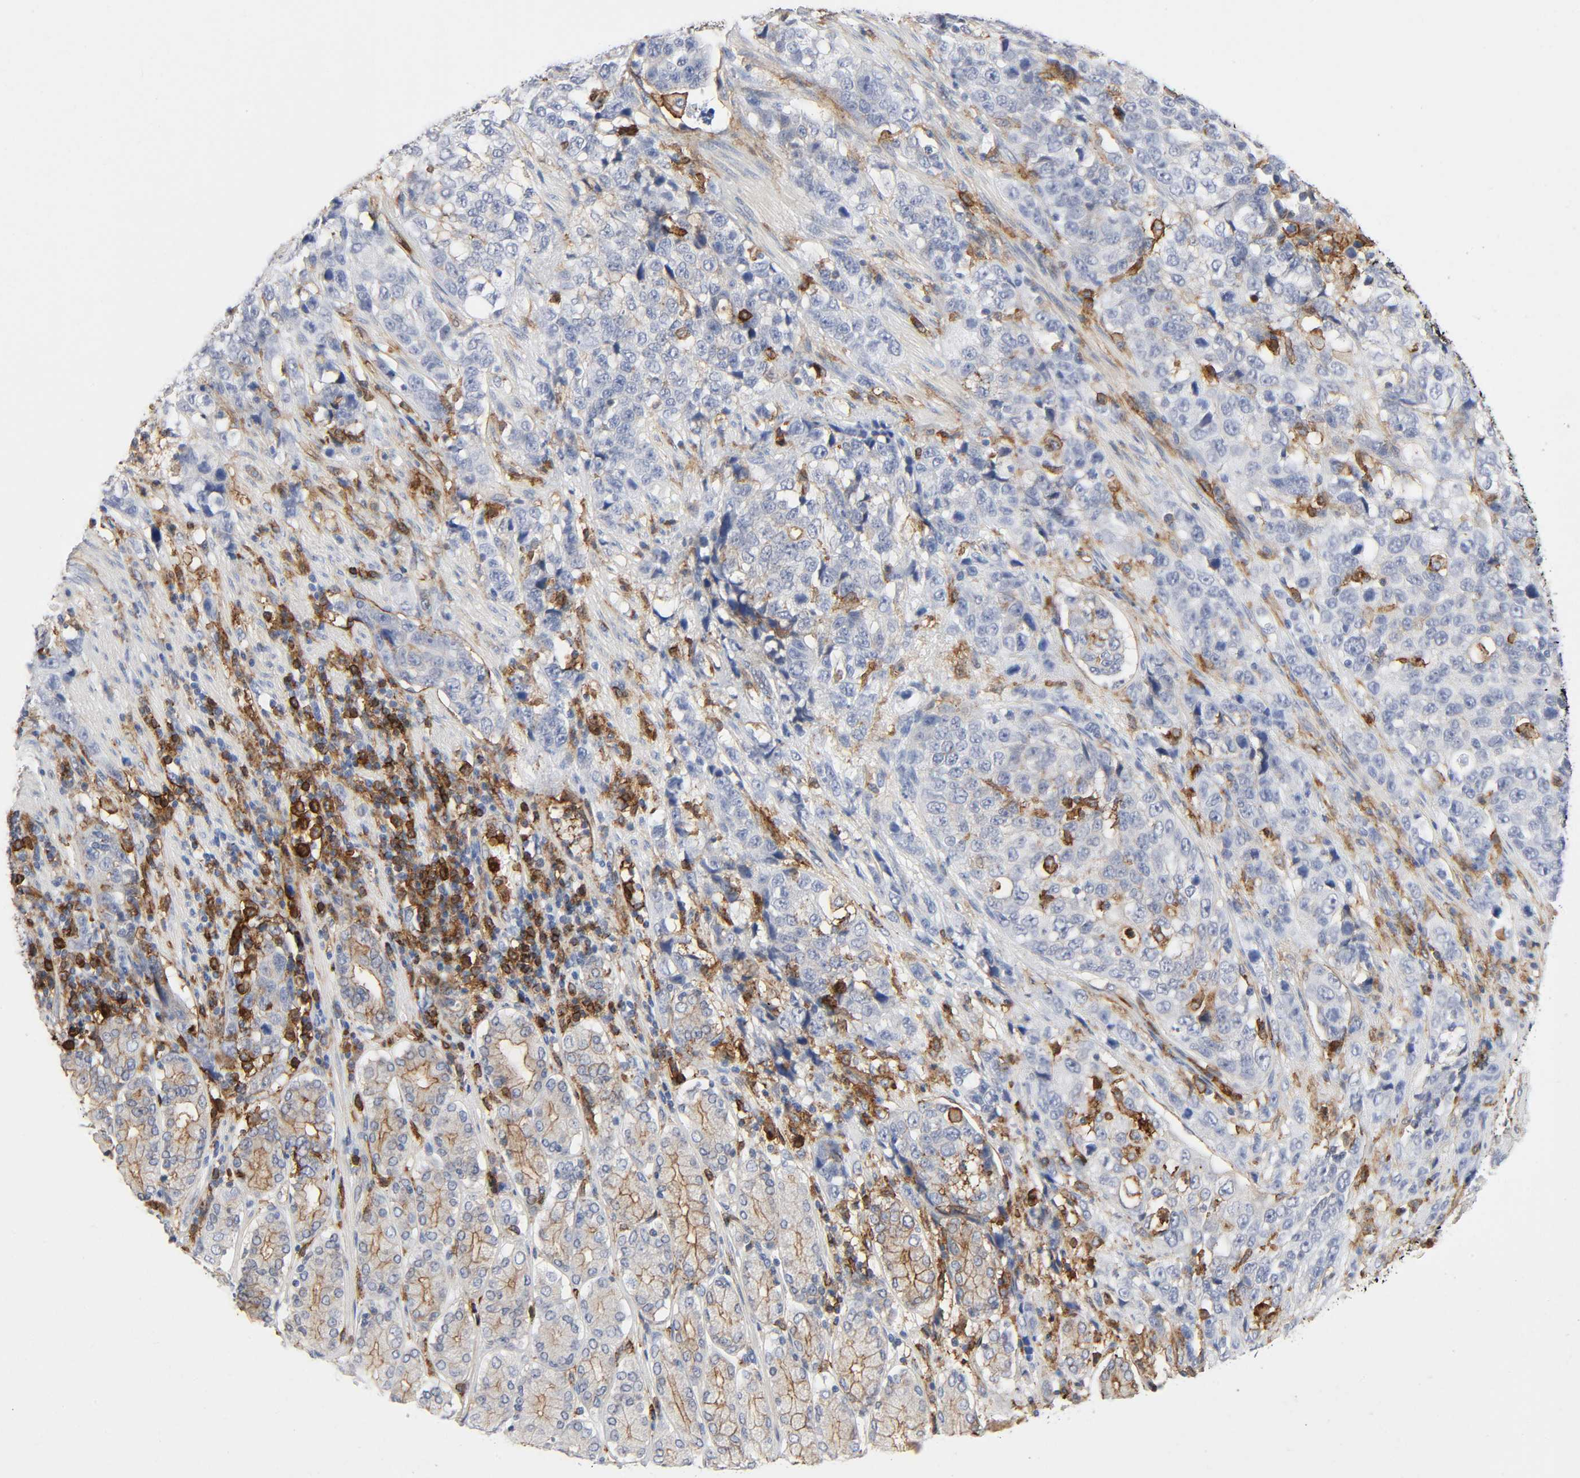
{"staining": {"intensity": "negative", "quantity": "none", "location": "none"}, "tissue": "stomach cancer", "cell_type": "Tumor cells", "image_type": "cancer", "snomed": [{"axis": "morphology", "description": "Normal tissue, NOS"}, {"axis": "morphology", "description": "Adenocarcinoma, NOS"}, {"axis": "topography", "description": "Stomach"}], "caption": "High magnification brightfield microscopy of stomach cancer stained with DAB (3,3'-diaminobenzidine) (brown) and counterstained with hematoxylin (blue): tumor cells show no significant expression.", "gene": "LYN", "patient": {"sex": "male", "age": 48}}